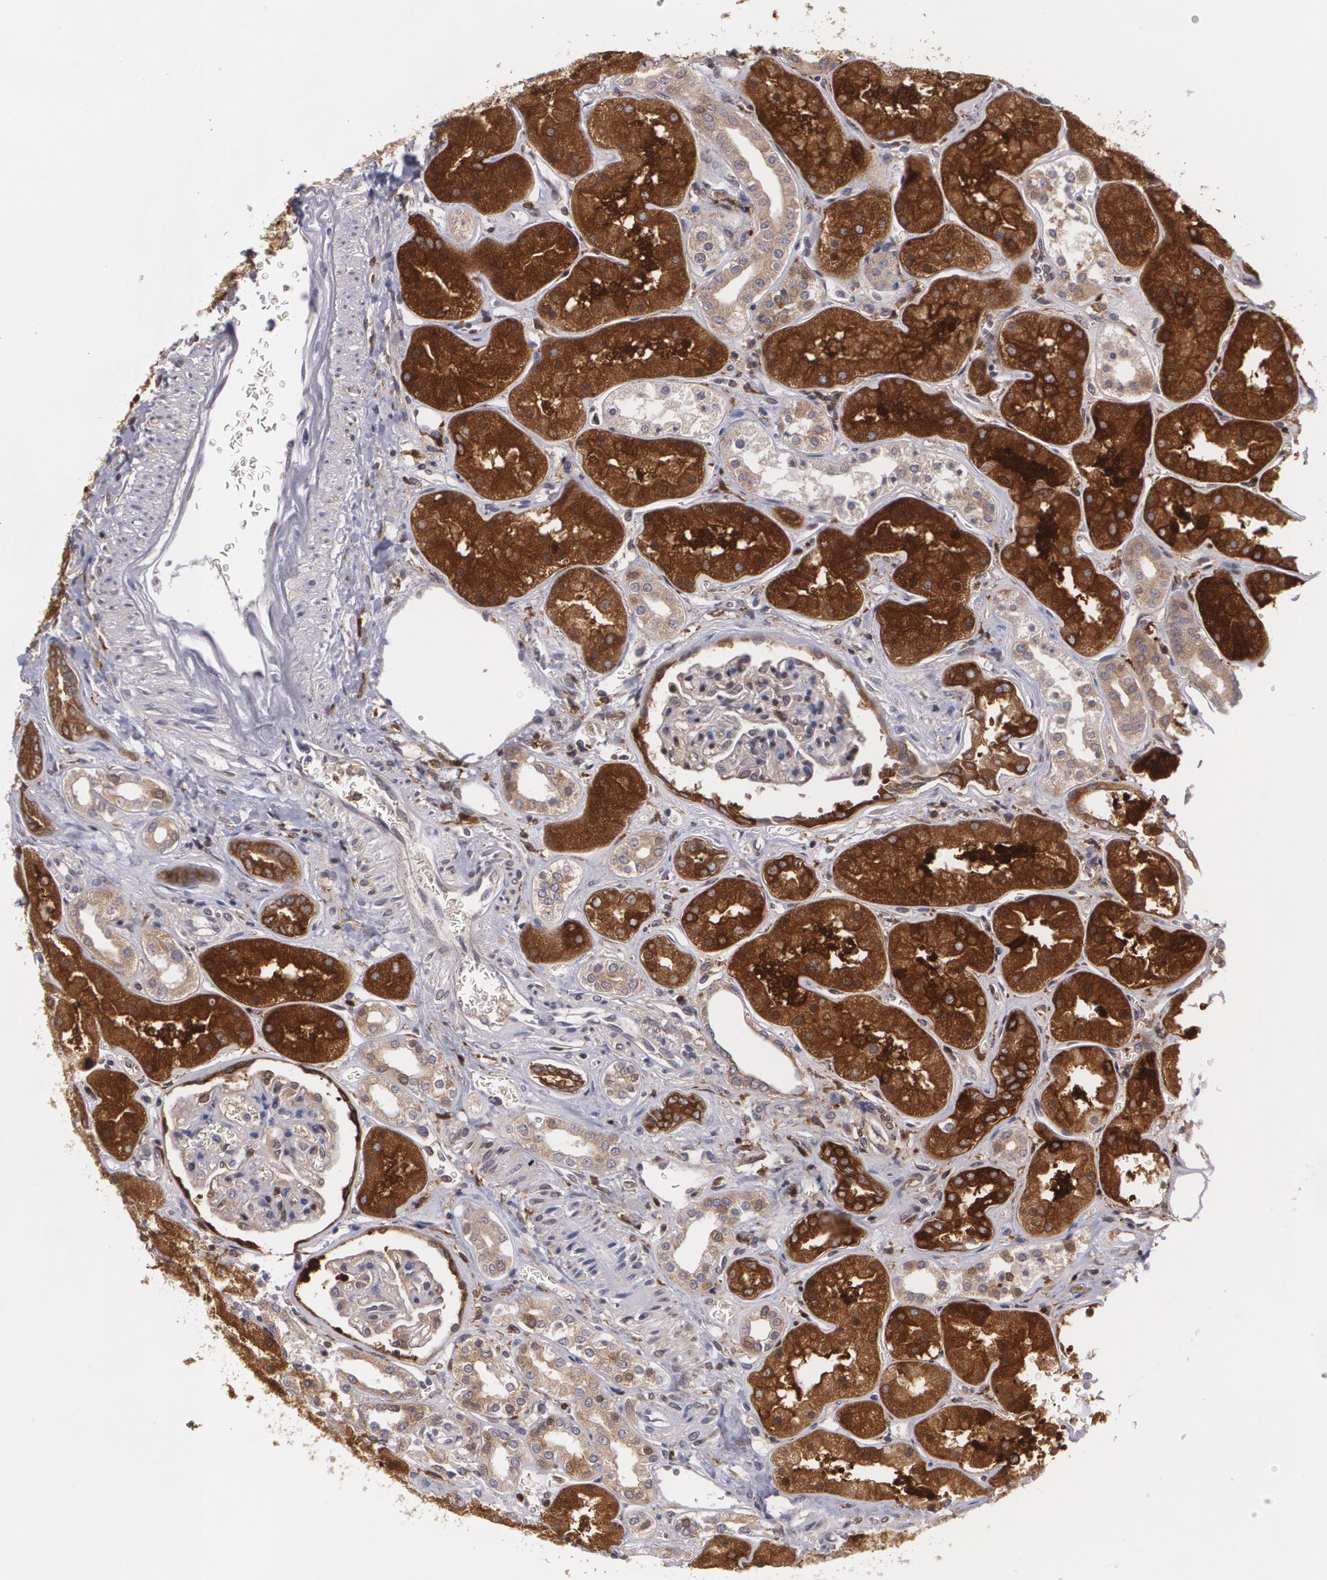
{"staining": {"intensity": "weak", "quantity": "<25%", "location": "cytoplasmic/membranous"}, "tissue": "kidney", "cell_type": "Cells in glomeruli", "image_type": "normal", "snomed": [{"axis": "morphology", "description": "Normal tissue, NOS"}, {"axis": "topography", "description": "Kidney"}], "caption": "Immunohistochemical staining of unremarkable human kidney shows no significant staining in cells in glomeruli.", "gene": "BIN1", "patient": {"sex": "male", "age": 28}}